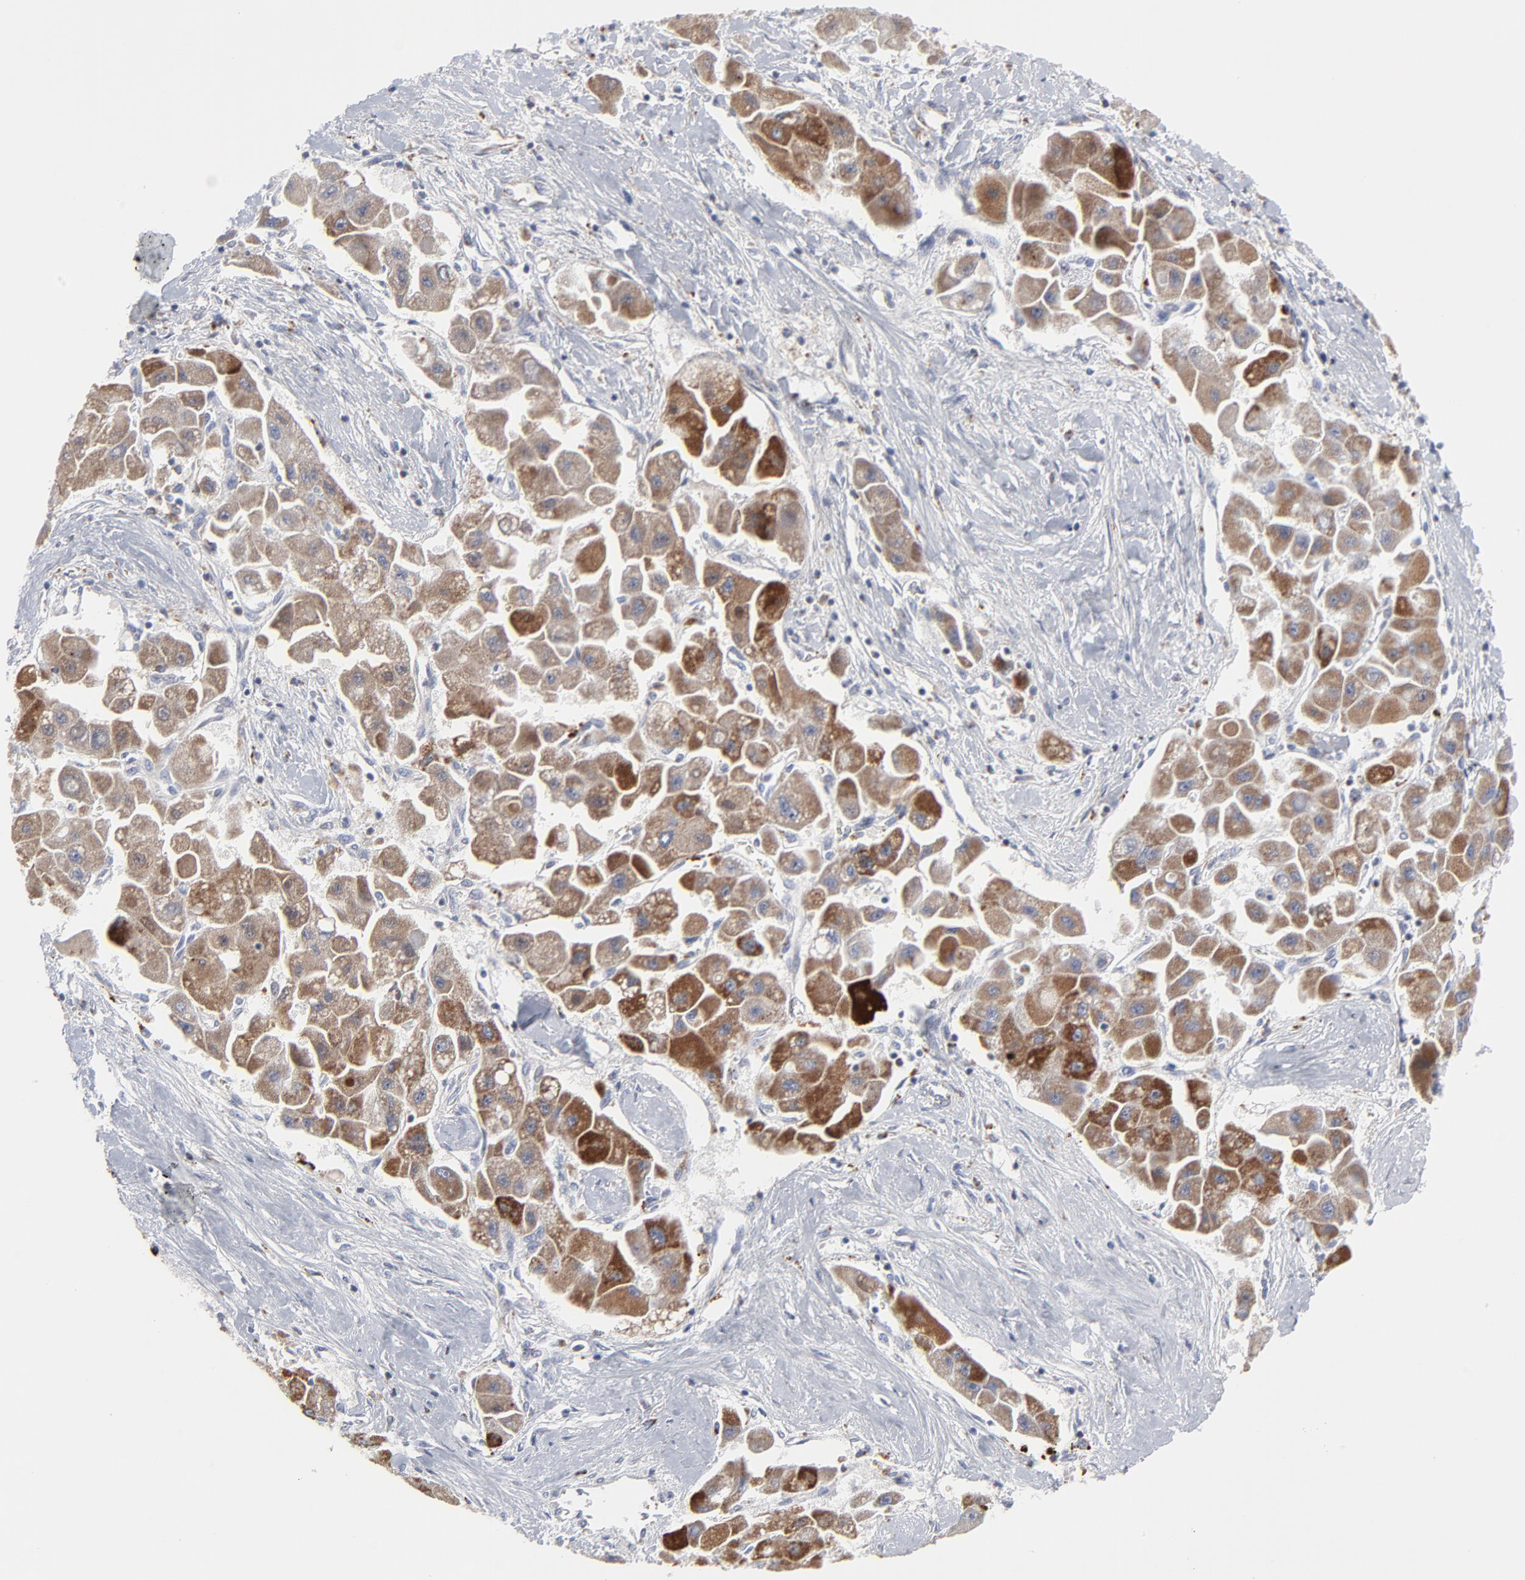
{"staining": {"intensity": "strong", "quantity": ">75%", "location": "cytoplasmic/membranous"}, "tissue": "liver cancer", "cell_type": "Tumor cells", "image_type": "cancer", "snomed": [{"axis": "morphology", "description": "Carcinoma, Hepatocellular, NOS"}, {"axis": "topography", "description": "Liver"}], "caption": "Tumor cells exhibit high levels of strong cytoplasmic/membranous staining in approximately >75% of cells in liver cancer (hepatocellular carcinoma).", "gene": "TXNRD2", "patient": {"sex": "male", "age": 24}}